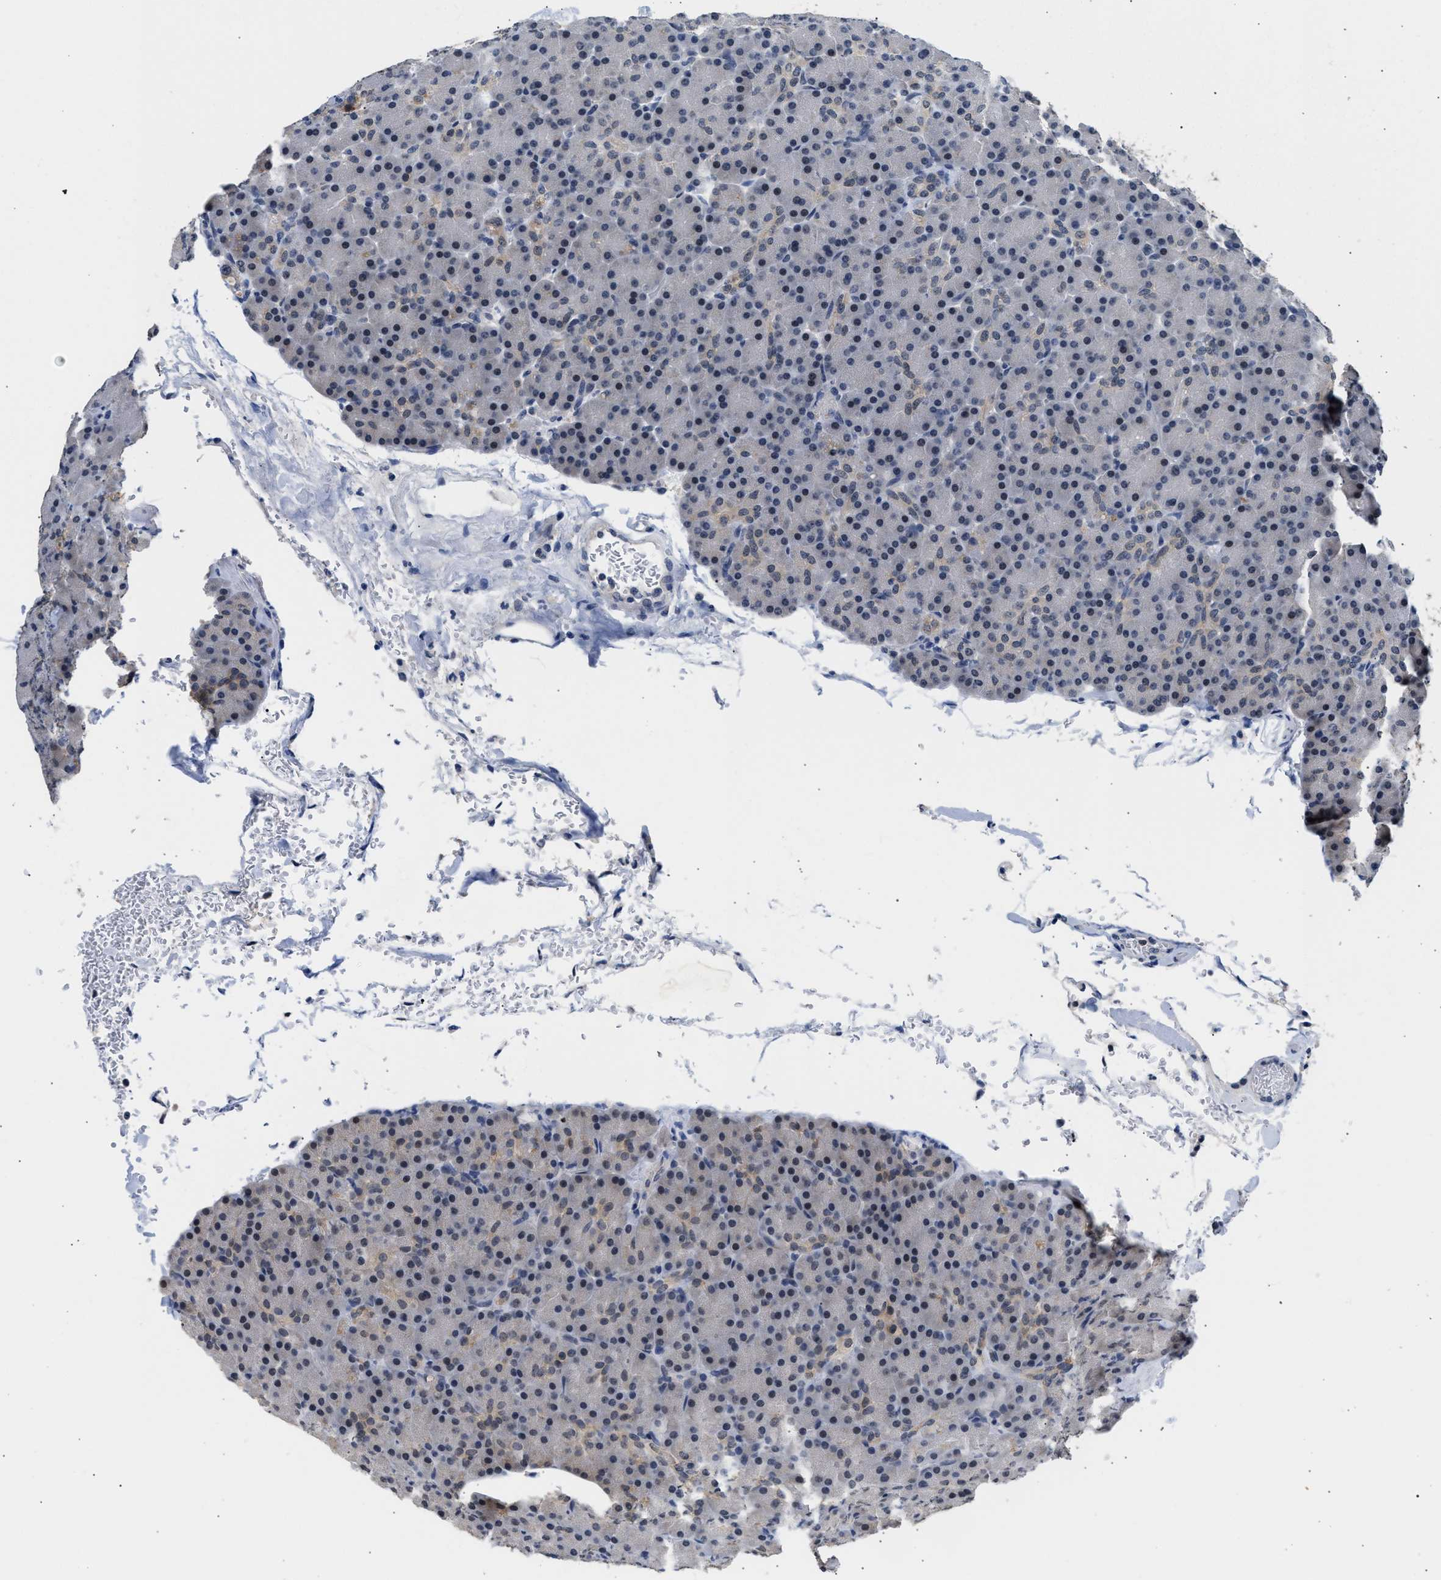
{"staining": {"intensity": "negative", "quantity": "none", "location": "none"}, "tissue": "pancreas", "cell_type": "Exocrine glandular cells", "image_type": "normal", "snomed": [{"axis": "morphology", "description": "Normal tissue, NOS"}, {"axis": "topography", "description": "Pancreas"}], "caption": "High magnification brightfield microscopy of benign pancreas stained with DAB (3,3'-diaminobenzidine) (brown) and counterstained with hematoxylin (blue): exocrine glandular cells show no significant expression. (DAB (3,3'-diaminobenzidine) immunohistochemistry (IHC) with hematoxylin counter stain).", "gene": "PPM1L", "patient": {"sex": "female", "age": 43}}